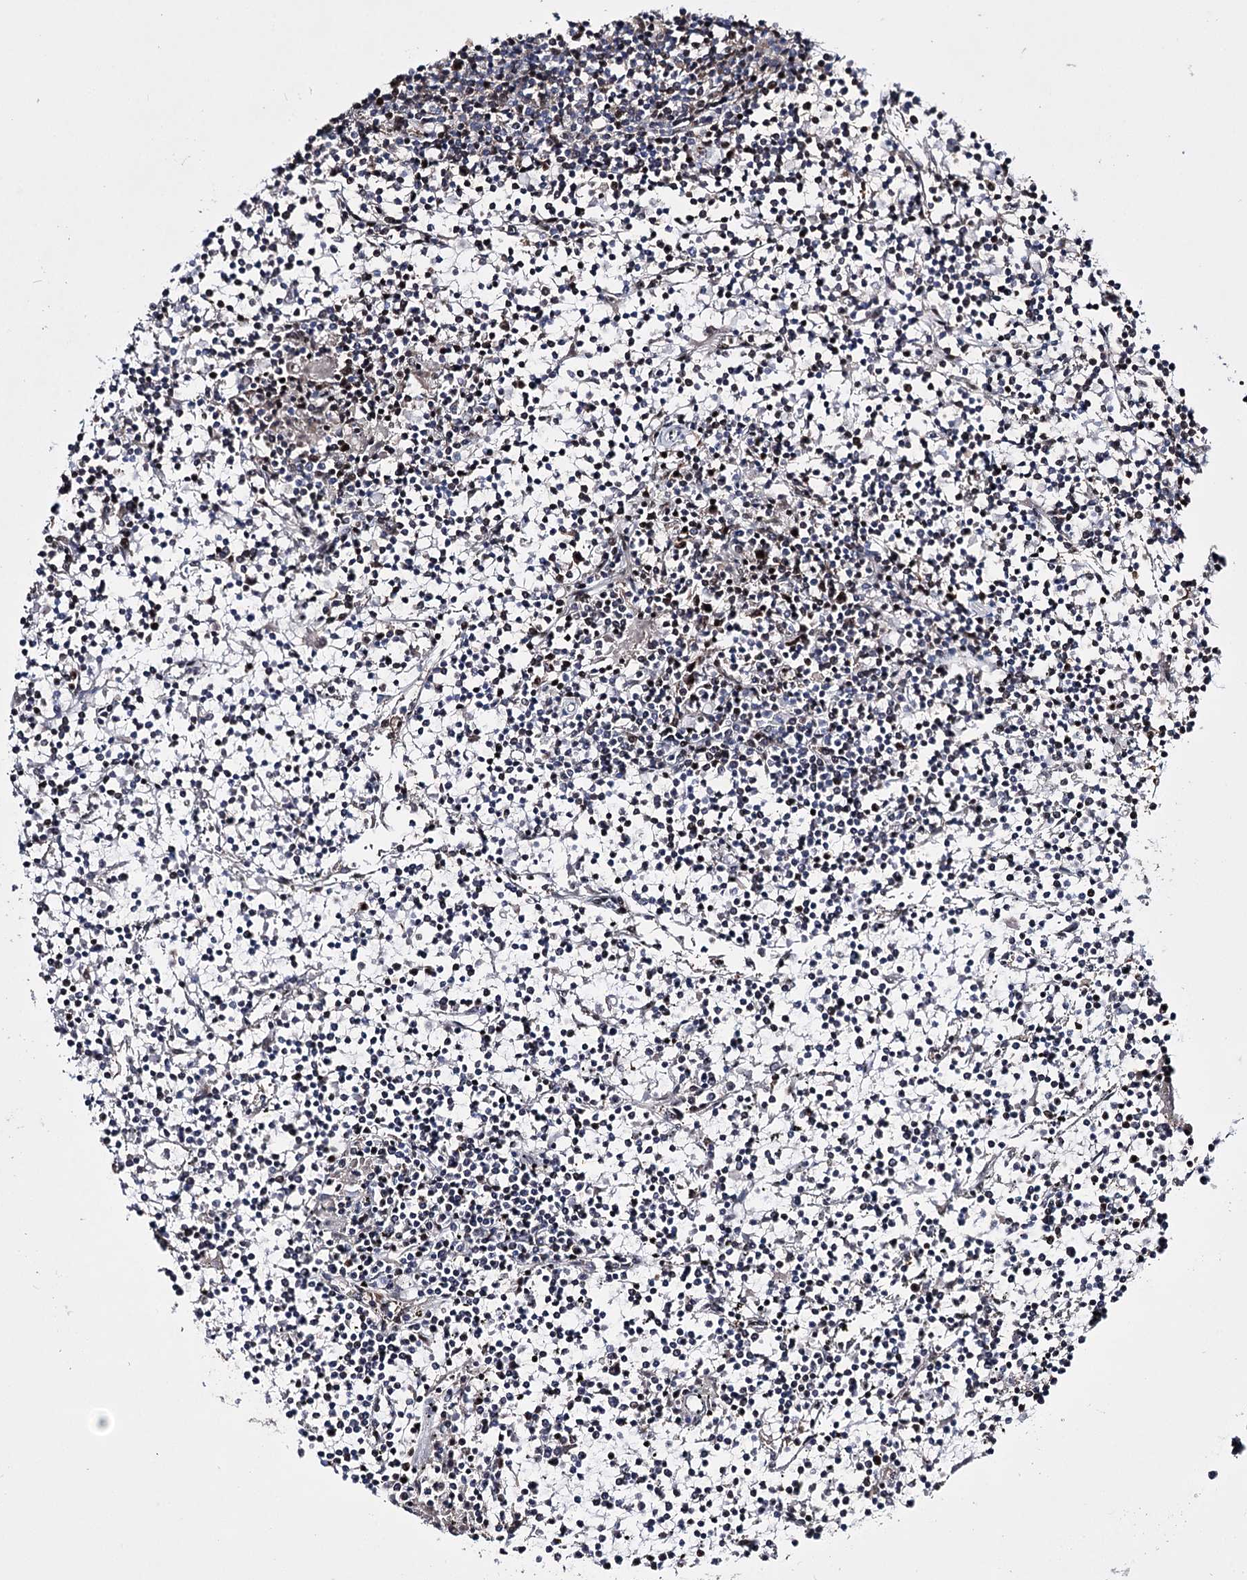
{"staining": {"intensity": "negative", "quantity": "none", "location": "none"}, "tissue": "lymphoma", "cell_type": "Tumor cells", "image_type": "cancer", "snomed": [{"axis": "morphology", "description": "Malignant lymphoma, non-Hodgkin's type, Low grade"}, {"axis": "topography", "description": "Spleen"}], "caption": "High power microscopy image of an IHC photomicrograph of lymphoma, revealing no significant positivity in tumor cells.", "gene": "PRPF40A", "patient": {"sex": "female", "age": 19}}